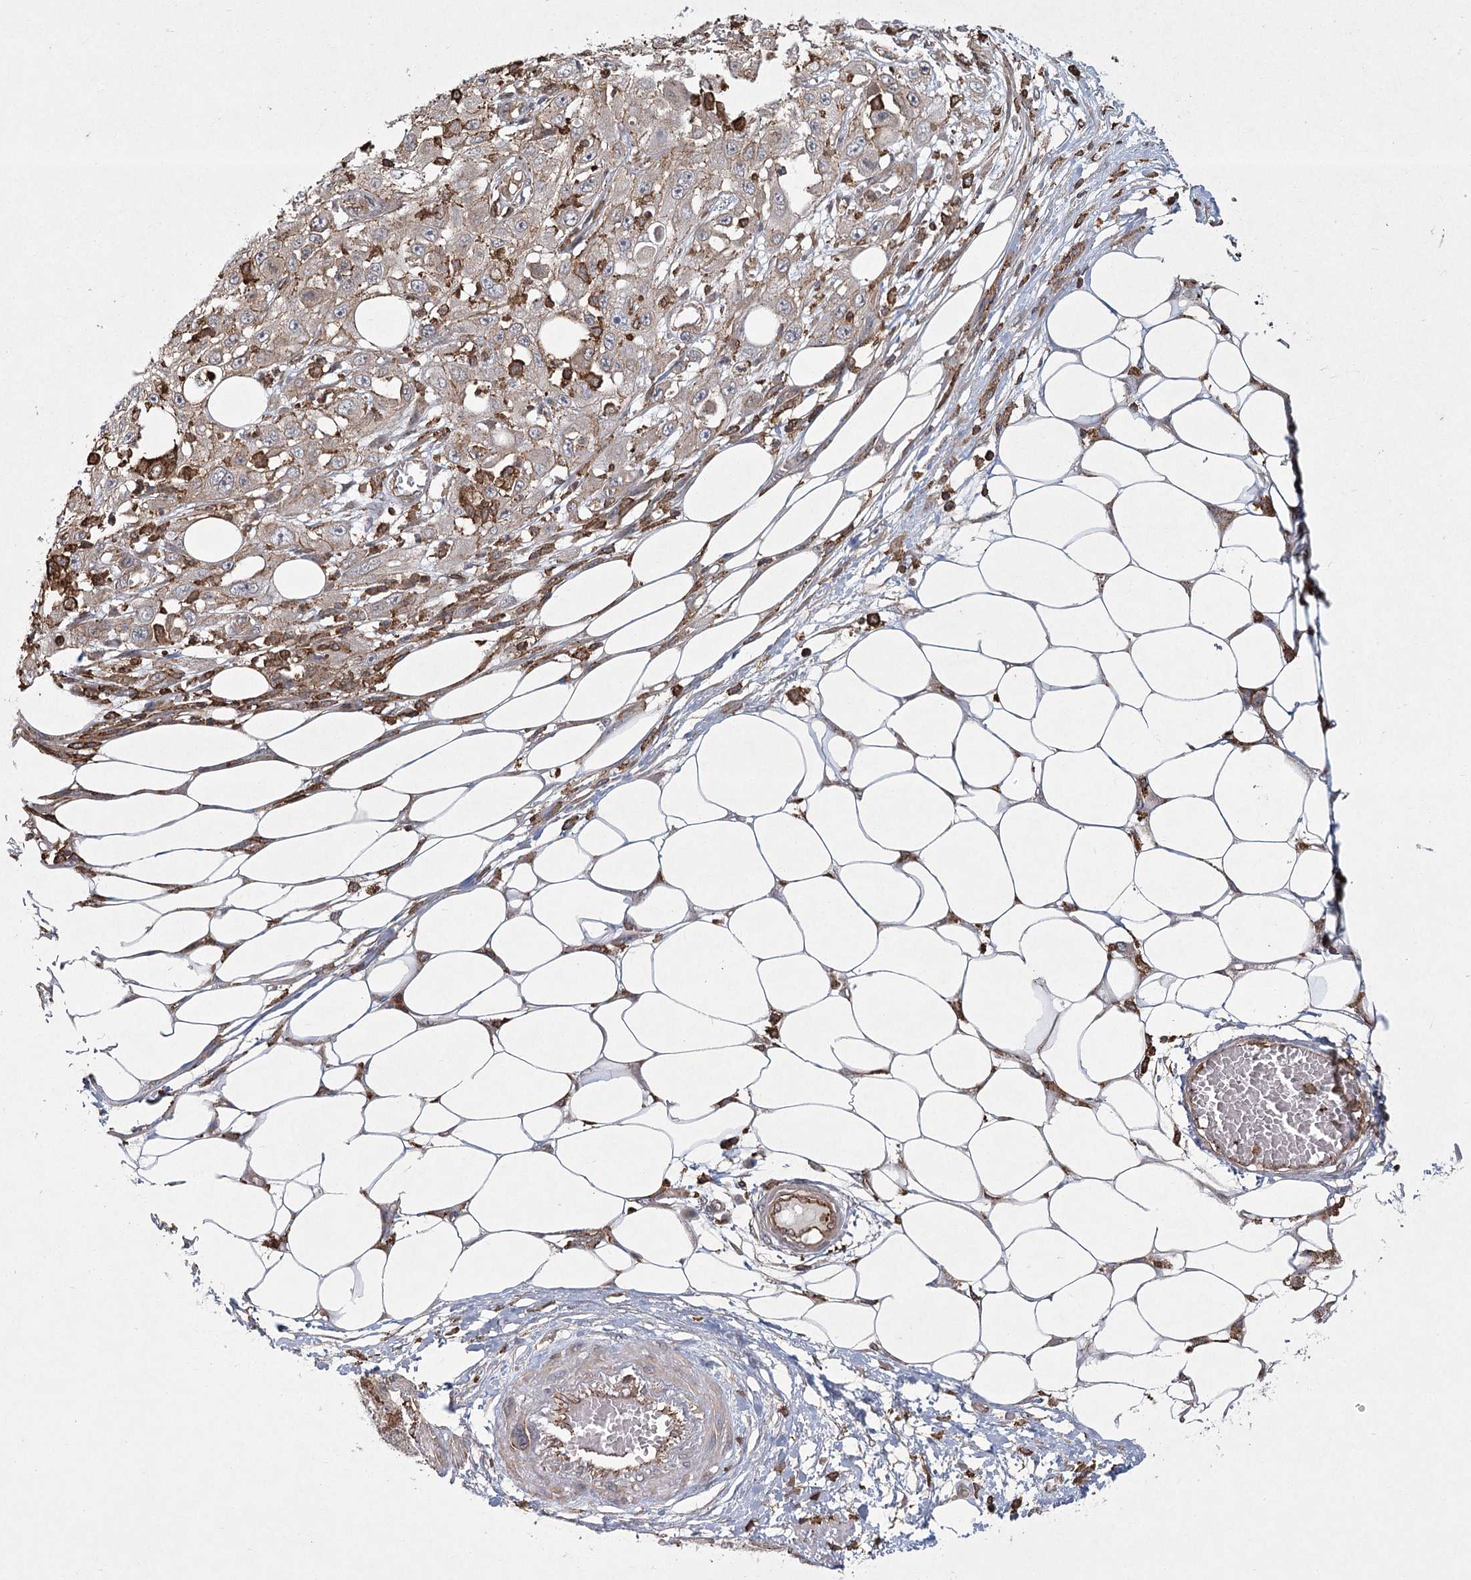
{"staining": {"intensity": "negative", "quantity": "none", "location": "none"}, "tissue": "skin cancer", "cell_type": "Tumor cells", "image_type": "cancer", "snomed": [{"axis": "morphology", "description": "Squamous cell carcinoma, NOS"}, {"axis": "morphology", "description": "Squamous cell carcinoma, metastatic, NOS"}, {"axis": "topography", "description": "Skin"}, {"axis": "topography", "description": "Lymph node"}], "caption": "Skin cancer stained for a protein using immunohistochemistry (IHC) displays no expression tumor cells.", "gene": "MEPE", "patient": {"sex": "male", "age": 75}}